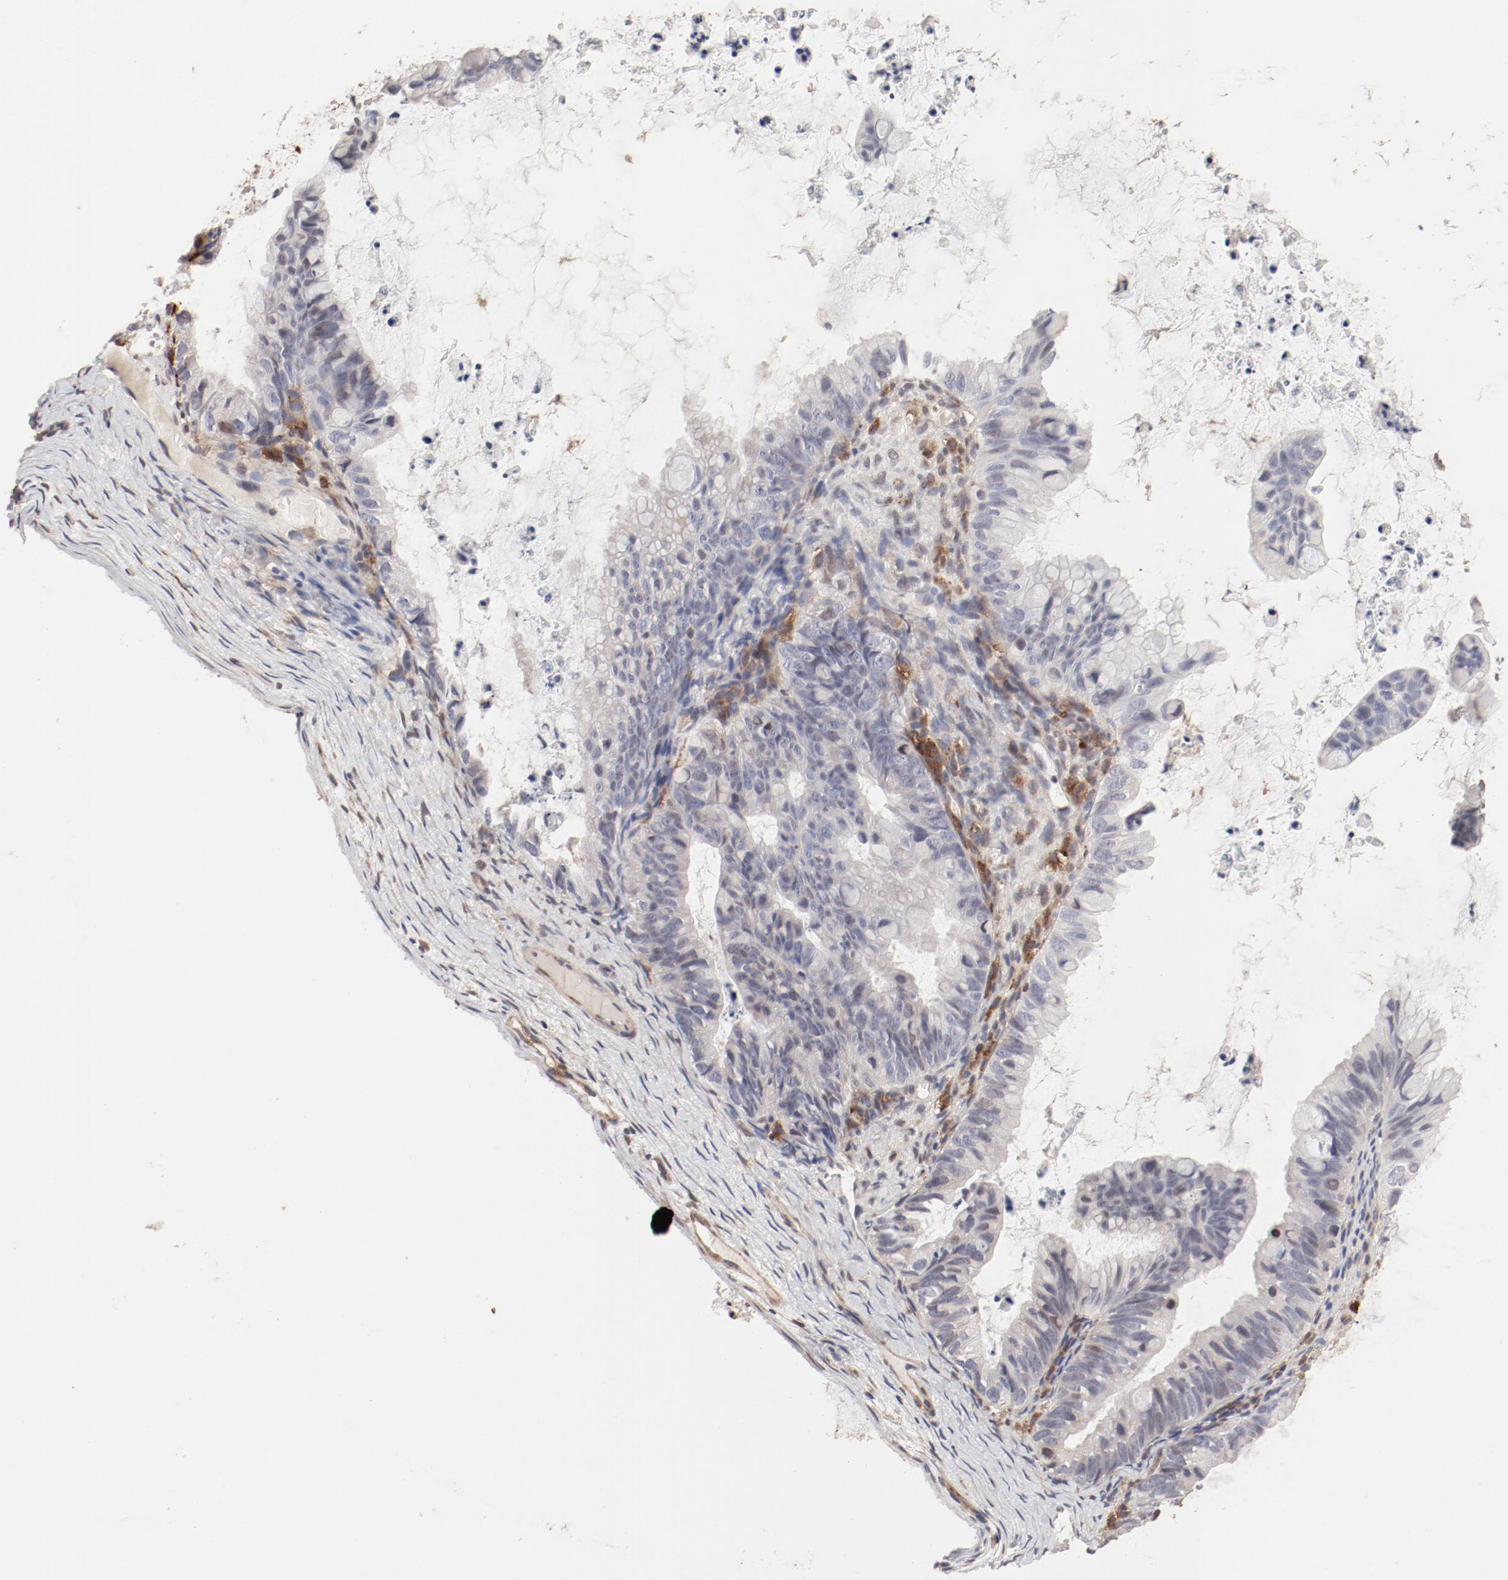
{"staining": {"intensity": "negative", "quantity": "none", "location": "none"}, "tissue": "ovarian cancer", "cell_type": "Tumor cells", "image_type": "cancer", "snomed": [{"axis": "morphology", "description": "Cystadenocarcinoma, mucinous, NOS"}, {"axis": "topography", "description": "Ovary"}], "caption": "IHC of human ovarian cancer (mucinous cystadenocarcinoma) reveals no positivity in tumor cells.", "gene": "MAGED4", "patient": {"sex": "female", "age": 36}}